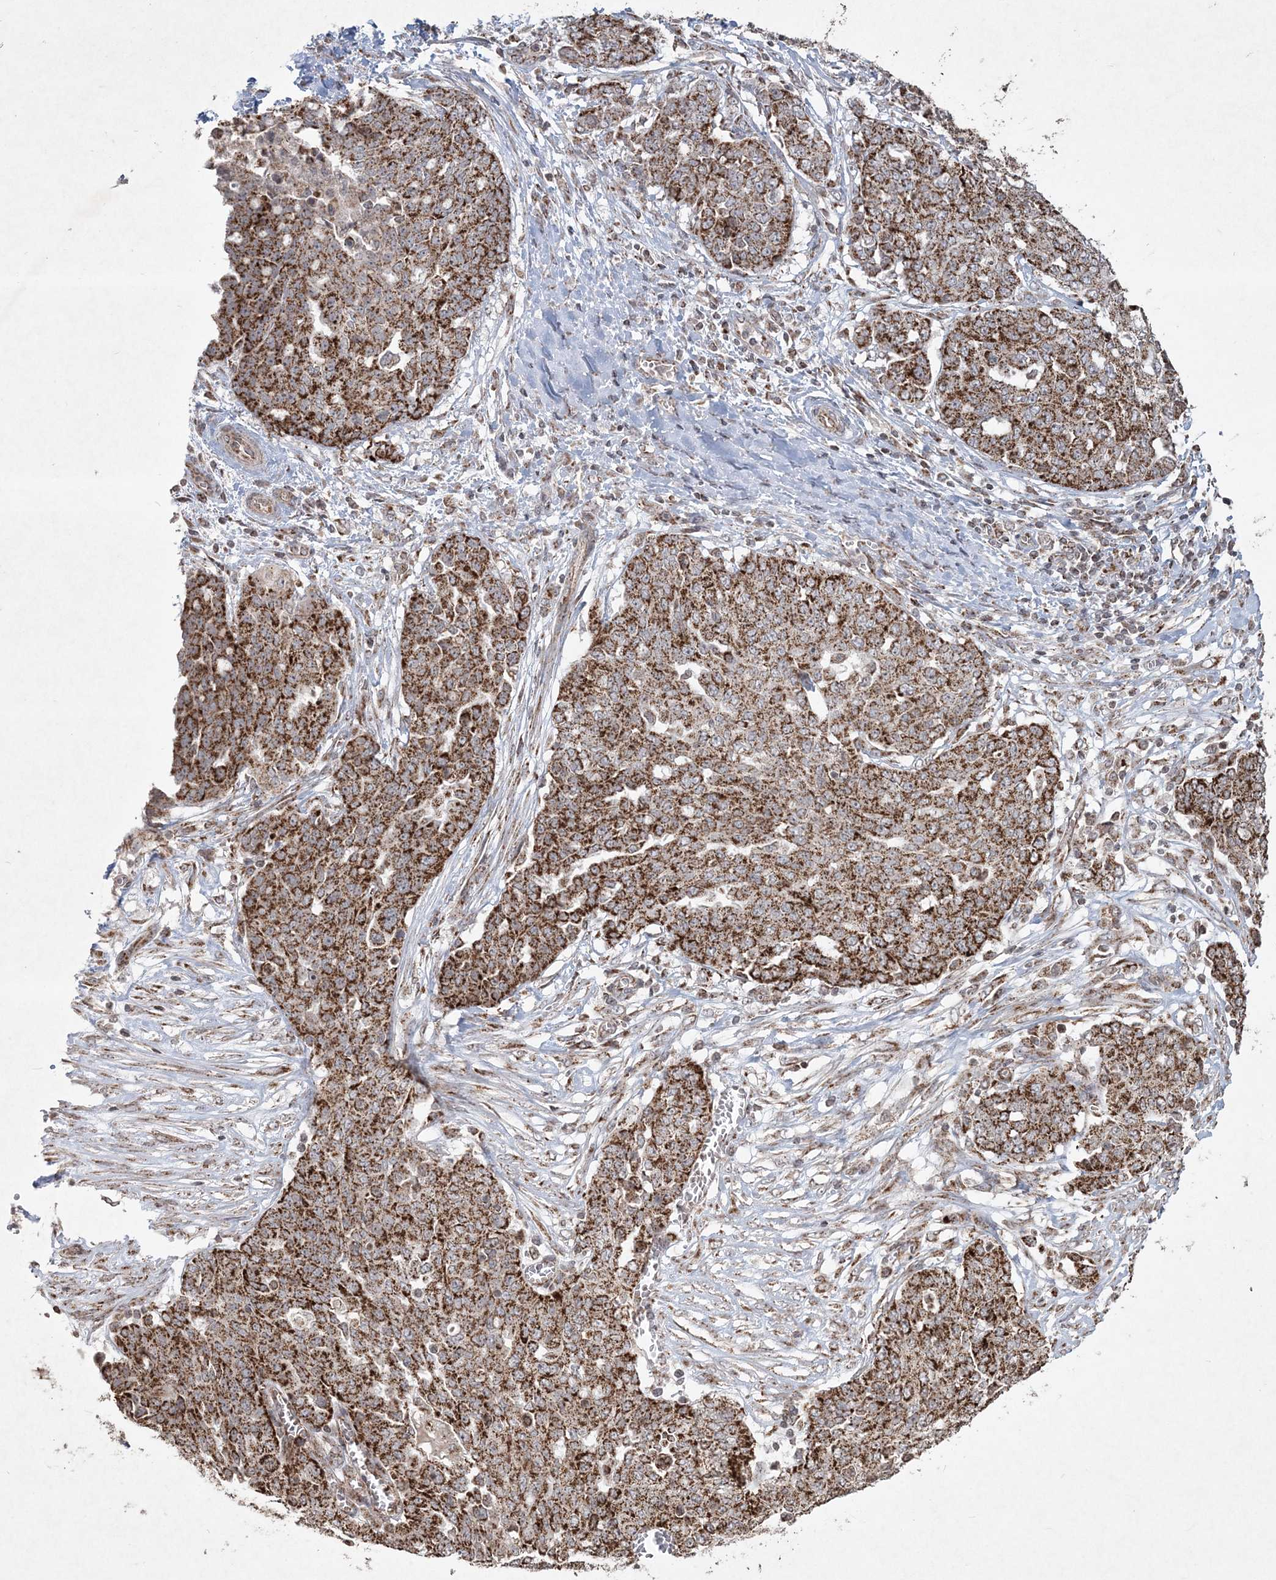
{"staining": {"intensity": "strong", "quantity": ">75%", "location": "cytoplasmic/membranous"}, "tissue": "ovarian cancer", "cell_type": "Tumor cells", "image_type": "cancer", "snomed": [{"axis": "morphology", "description": "Cystadenocarcinoma, serous, NOS"}, {"axis": "topography", "description": "Soft tissue"}, {"axis": "topography", "description": "Ovary"}], "caption": "A brown stain shows strong cytoplasmic/membranous positivity of a protein in human ovarian cancer (serous cystadenocarcinoma) tumor cells.", "gene": "LRPPRC", "patient": {"sex": "female", "age": 57}}